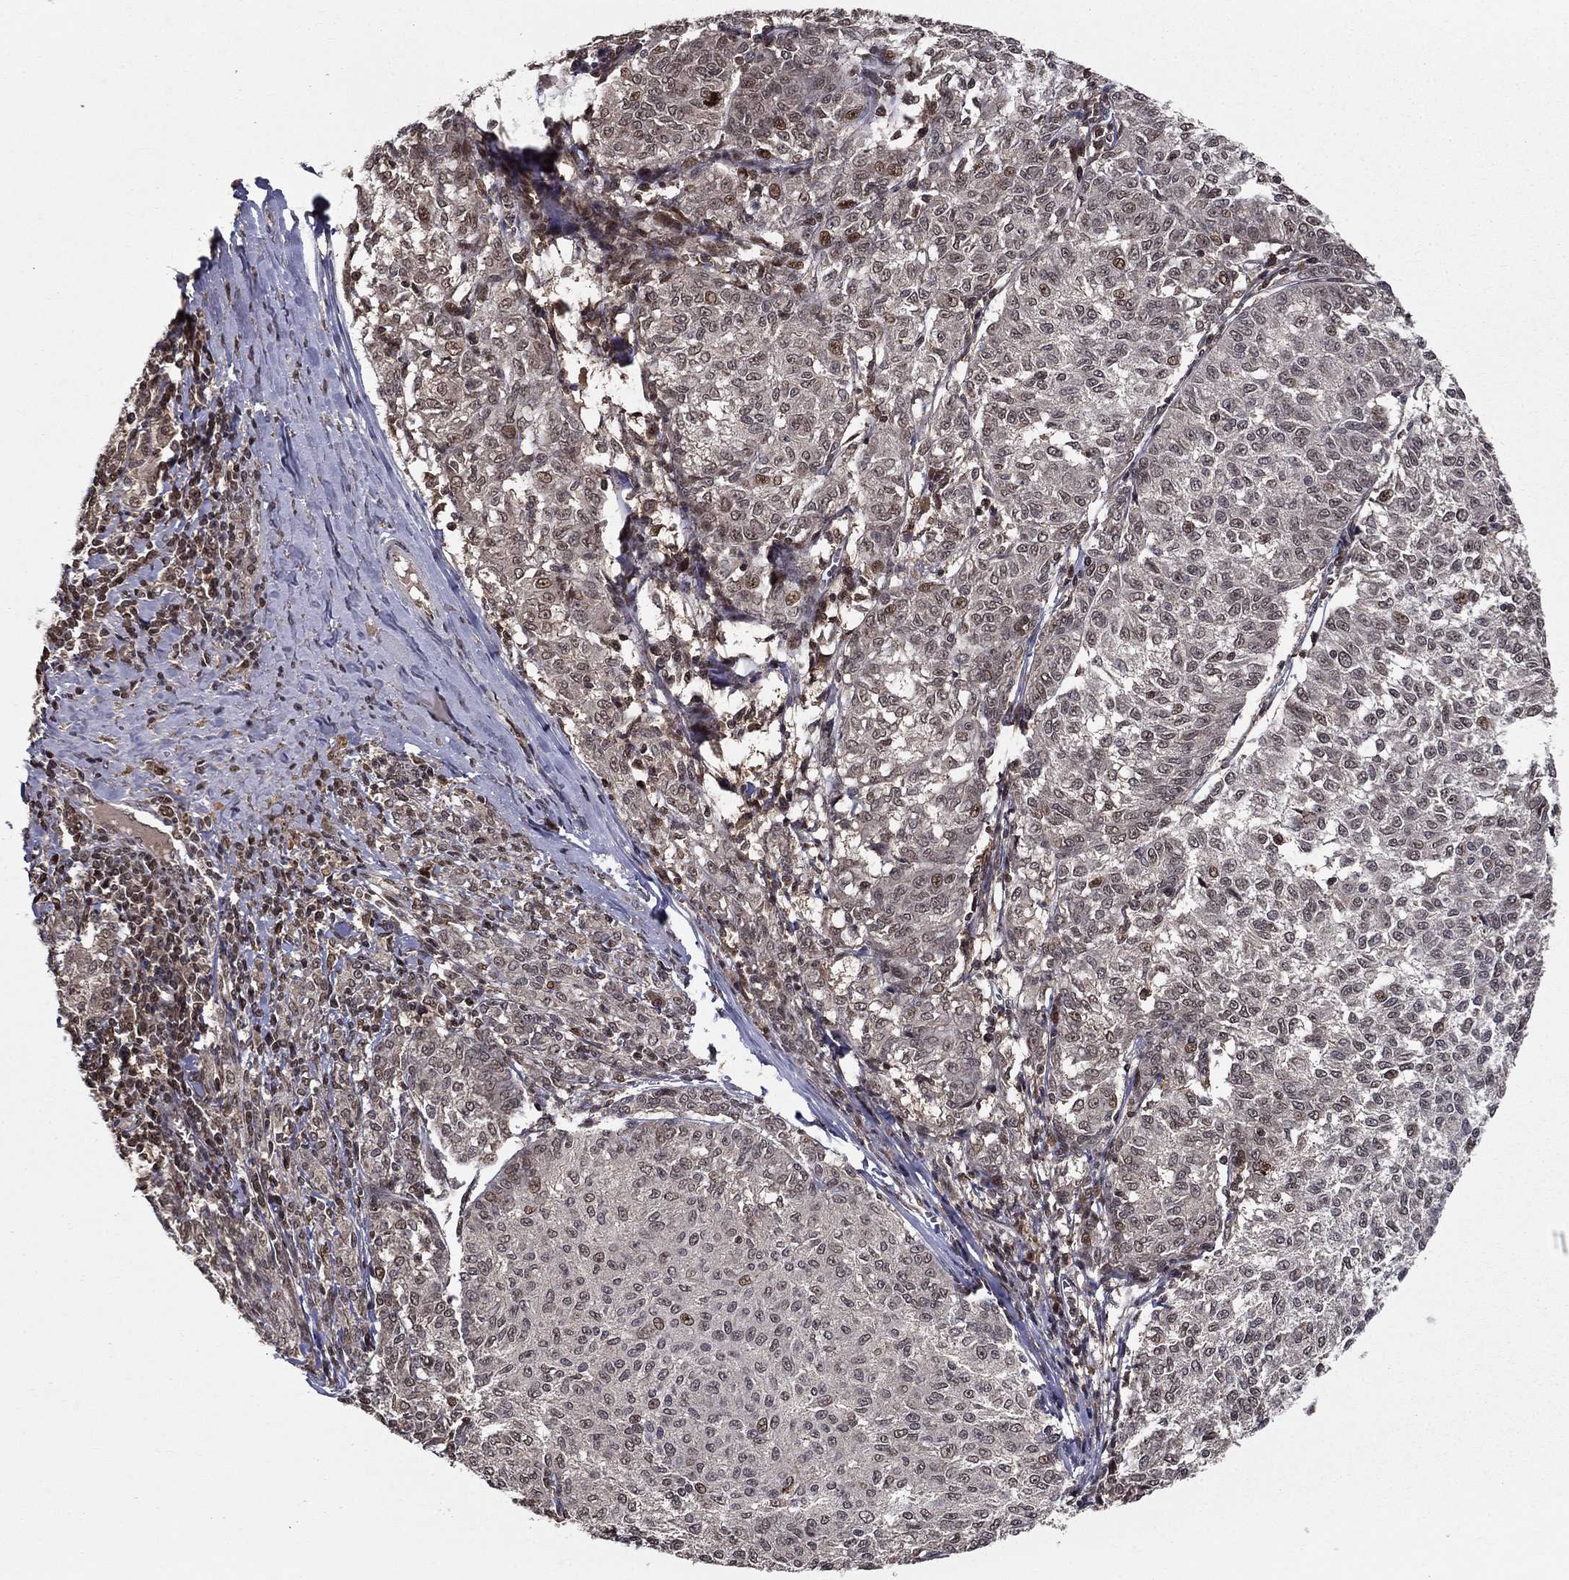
{"staining": {"intensity": "weak", "quantity": "<25%", "location": "nuclear"}, "tissue": "melanoma", "cell_type": "Tumor cells", "image_type": "cancer", "snomed": [{"axis": "morphology", "description": "Malignant melanoma, NOS"}, {"axis": "topography", "description": "Skin"}], "caption": "Tumor cells are negative for protein expression in human melanoma.", "gene": "CDCA7L", "patient": {"sex": "female", "age": 72}}